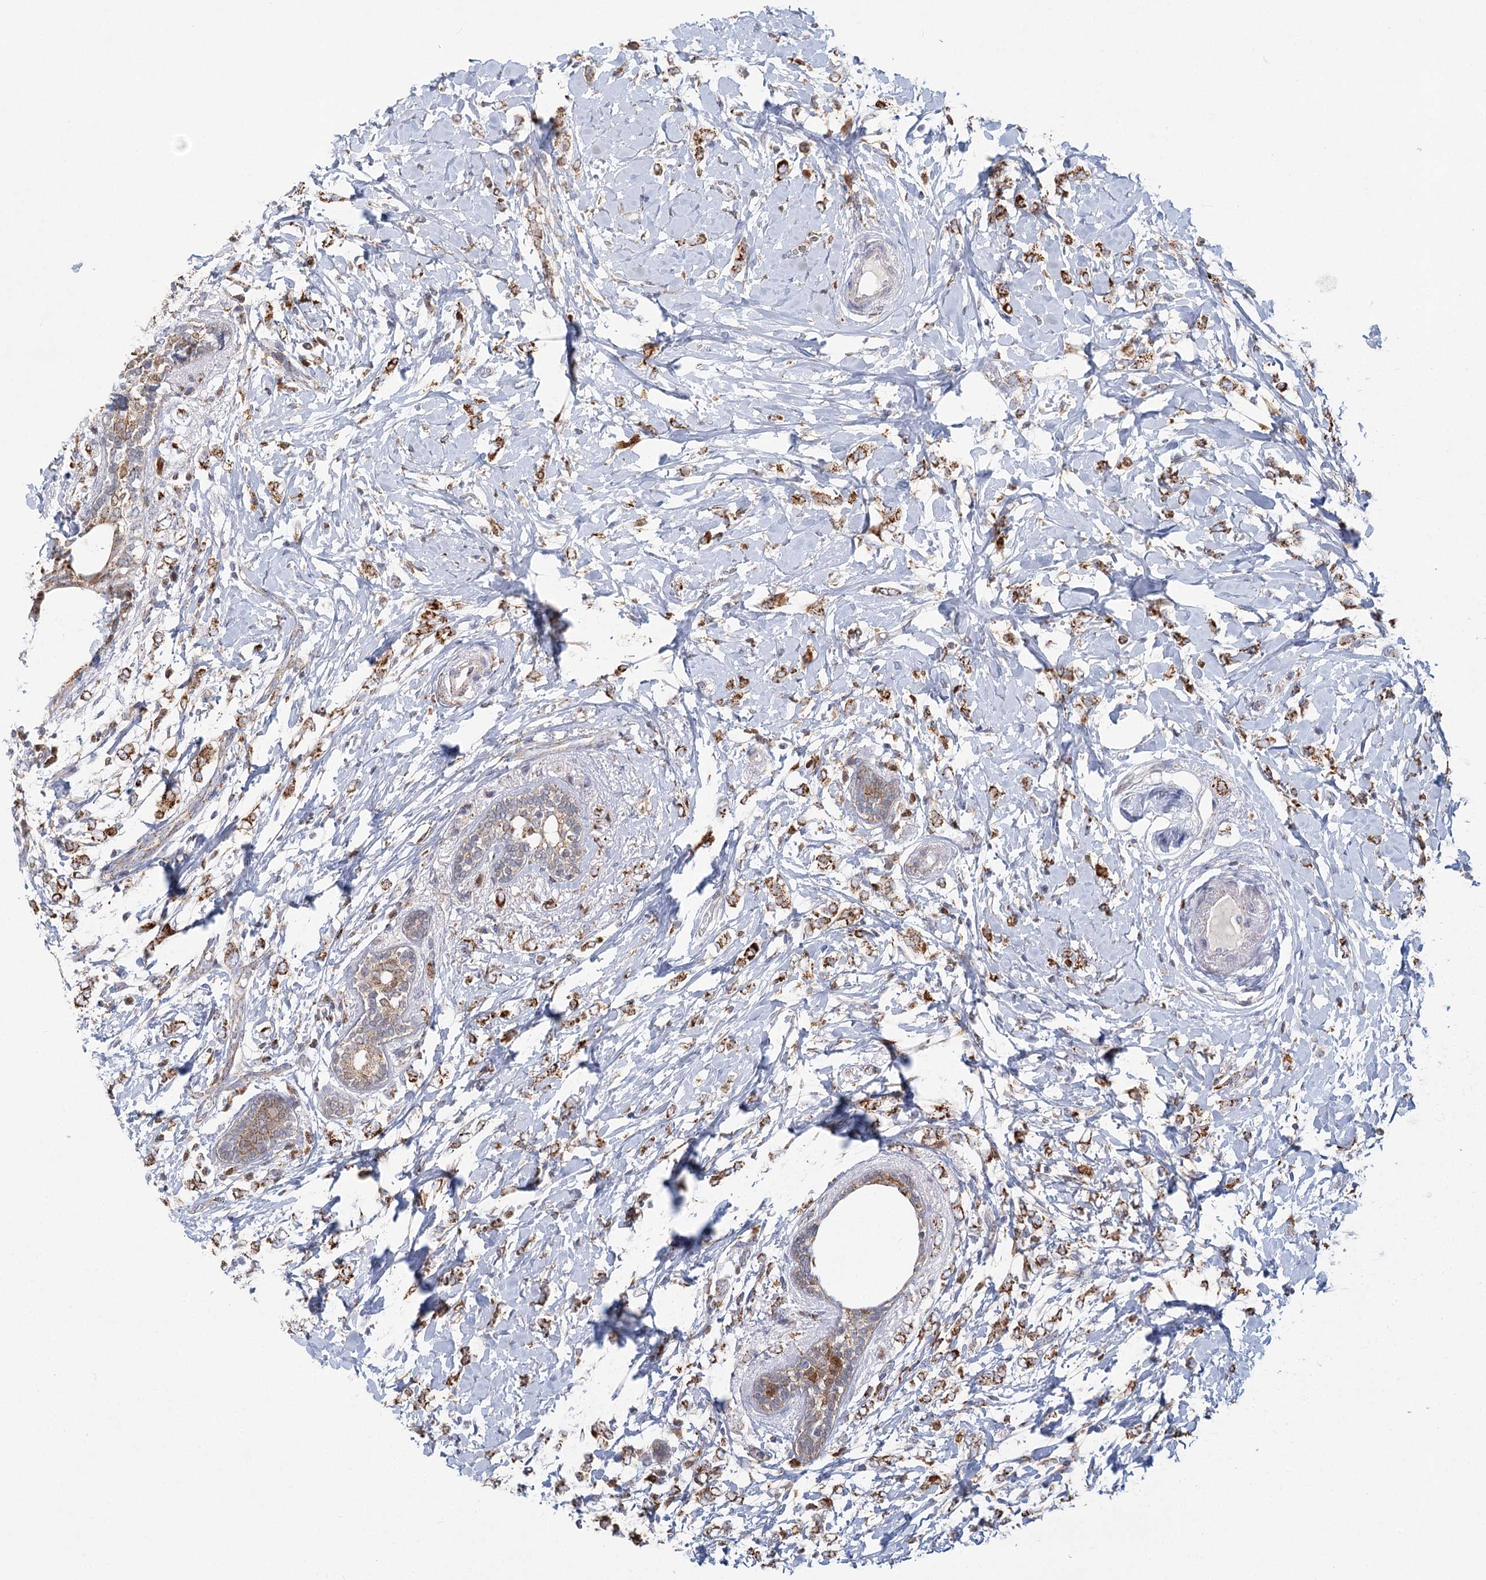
{"staining": {"intensity": "strong", "quantity": ">75%", "location": "cytoplasmic/membranous"}, "tissue": "breast cancer", "cell_type": "Tumor cells", "image_type": "cancer", "snomed": [{"axis": "morphology", "description": "Normal tissue, NOS"}, {"axis": "morphology", "description": "Lobular carcinoma"}, {"axis": "topography", "description": "Breast"}], "caption": "Brown immunohistochemical staining in human breast lobular carcinoma shows strong cytoplasmic/membranous expression in about >75% of tumor cells.", "gene": "TAS1R1", "patient": {"sex": "female", "age": 47}}